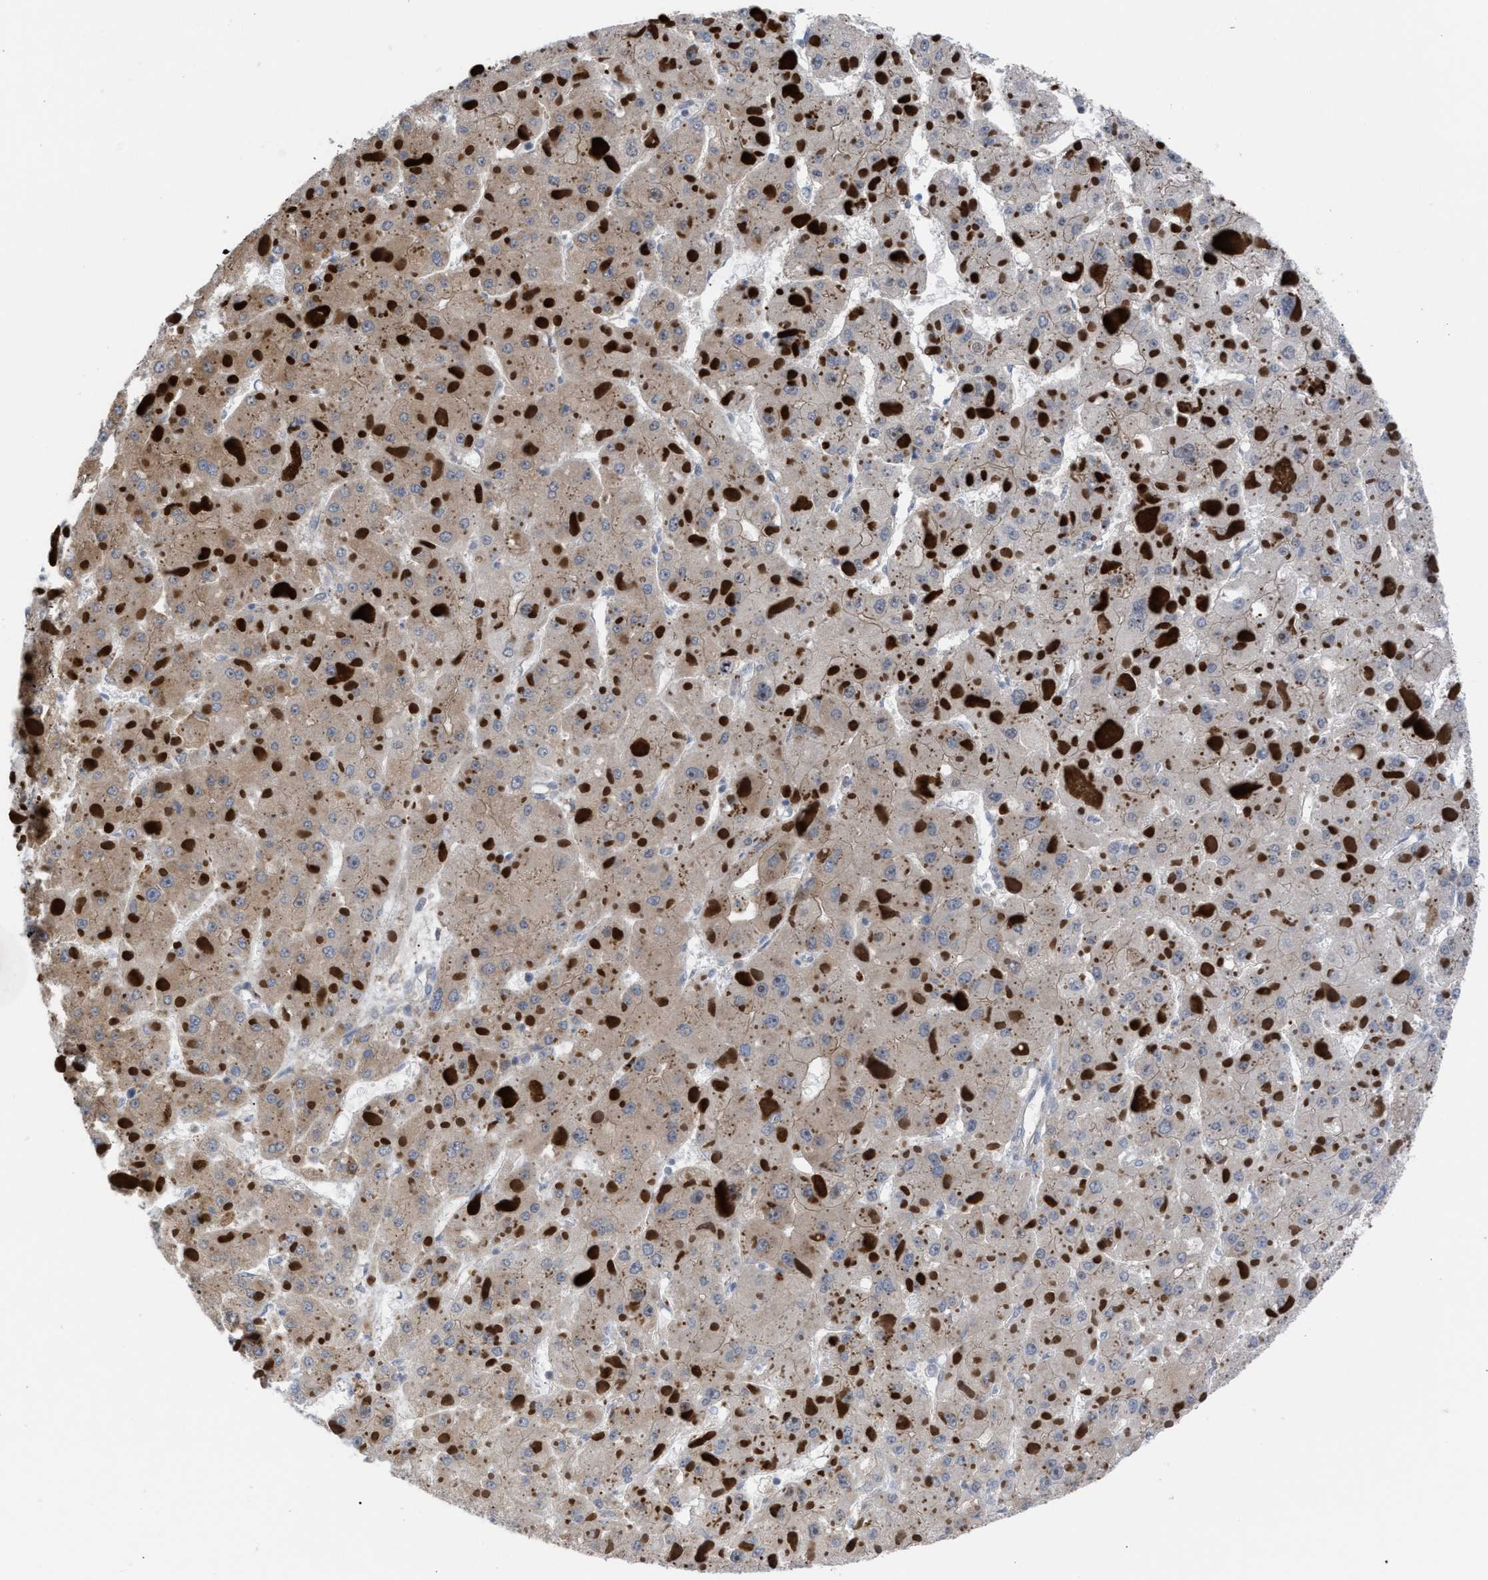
{"staining": {"intensity": "weak", "quantity": "<25%", "location": "cytoplasmic/membranous"}, "tissue": "liver cancer", "cell_type": "Tumor cells", "image_type": "cancer", "snomed": [{"axis": "morphology", "description": "Carcinoma, Hepatocellular, NOS"}, {"axis": "topography", "description": "Liver"}], "caption": "Protein analysis of liver cancer demonstrates no significant staining in tumor cells. (DAB (3,3'-diaminobenzidine) immunohistochemistry with hematoxylin counter stain).", "gene": "TP53BP2", "patient": {"sex": "female", "age": 73}}